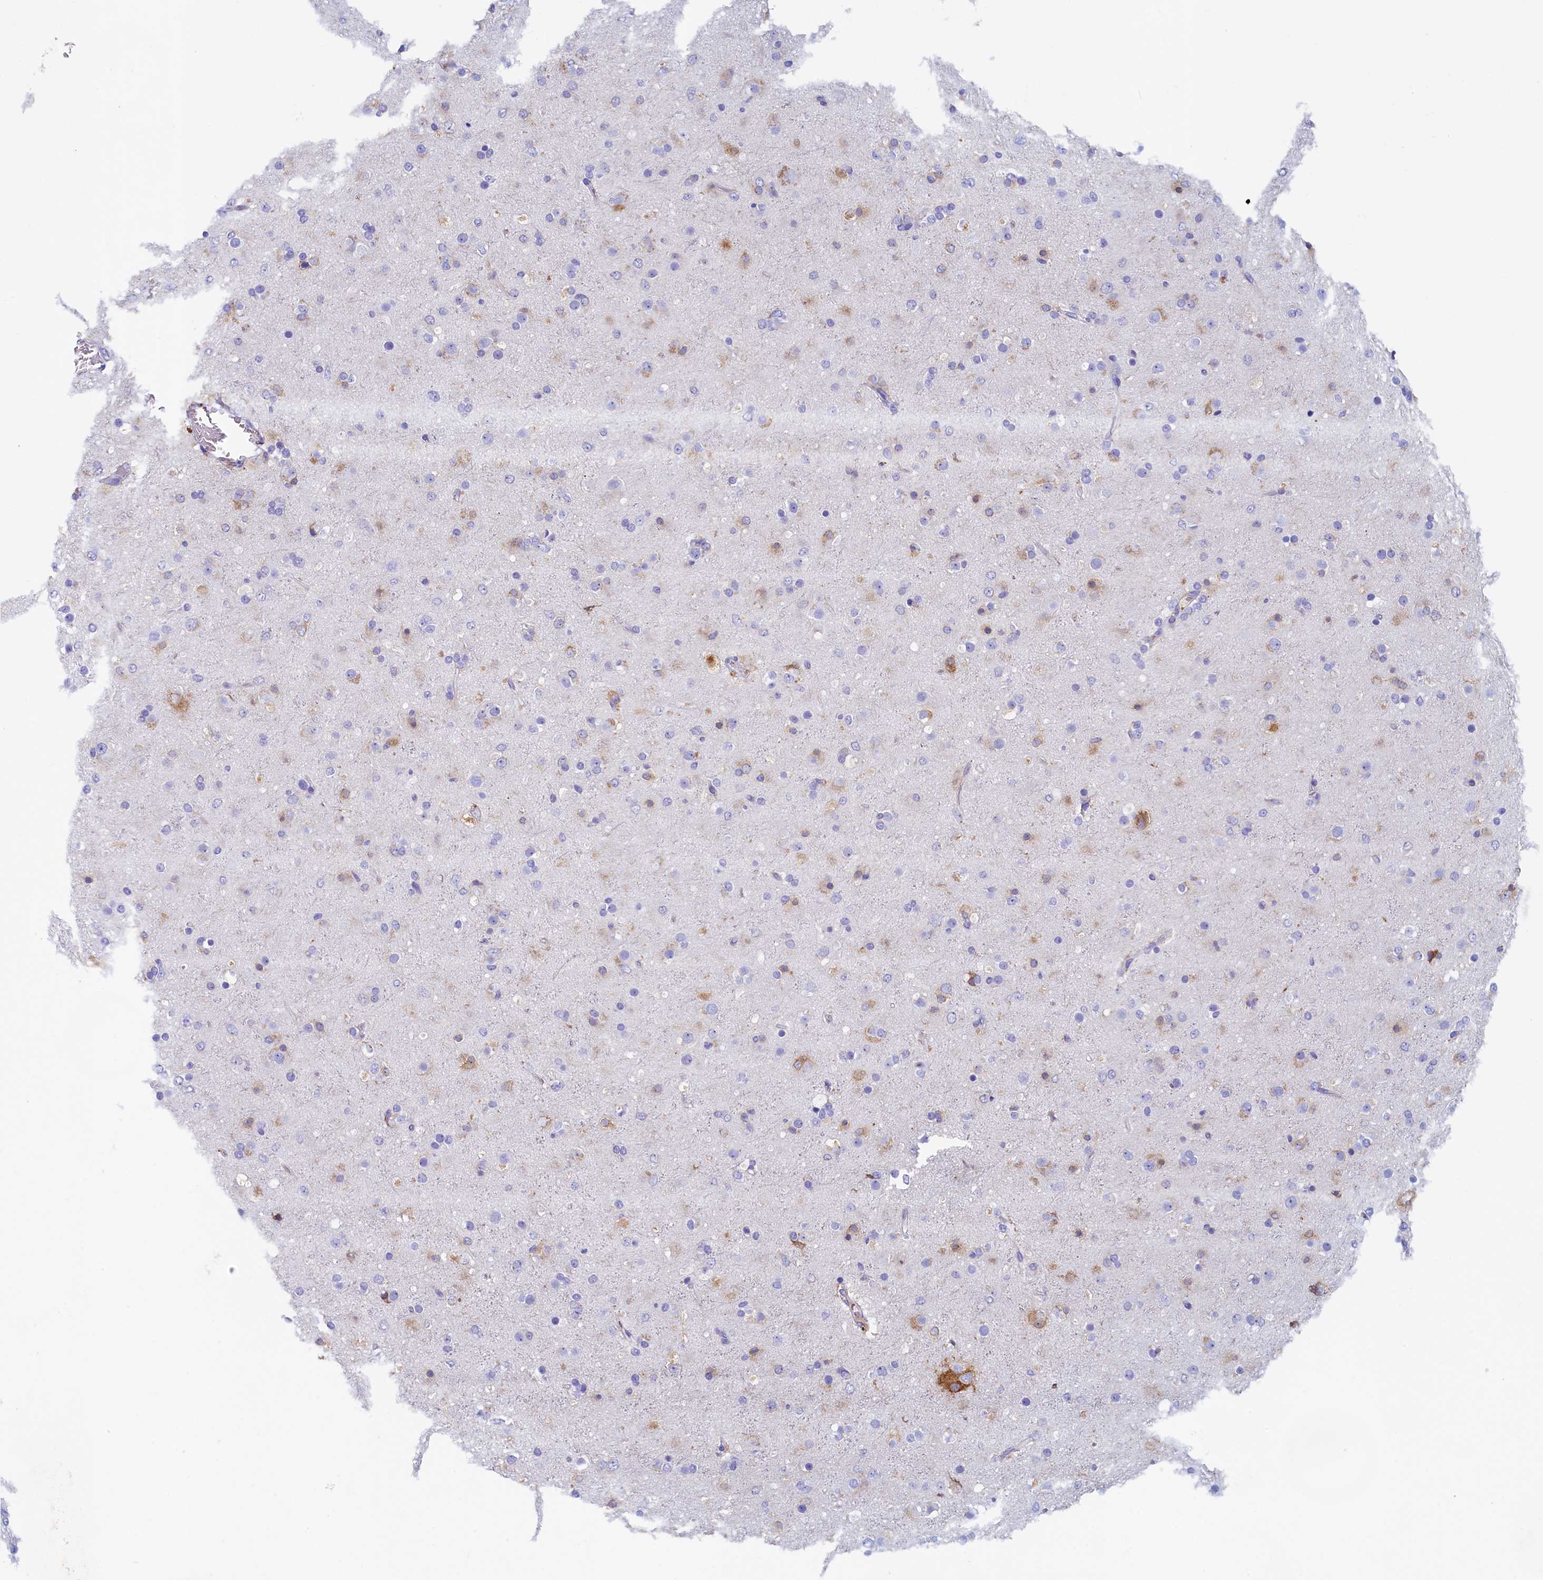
{"staining": {"intensity": "negative", "quantity": "none", "location": "none"}, "tissue": "glioma", "cell_type": "Tumor cells", "image_type": "cancer", "snomed": [{"axis": "morphology", "description": "Glioma, malignant, Low grade"}, {"axis": "topography", "description": "Brain"}], "caption": "Immunohistochemistry (IHC) of human glioma demonstrates no staining in tumor cells.", "gene": "GUCA1C", "patient": {"sex": "male", "age": 65}}